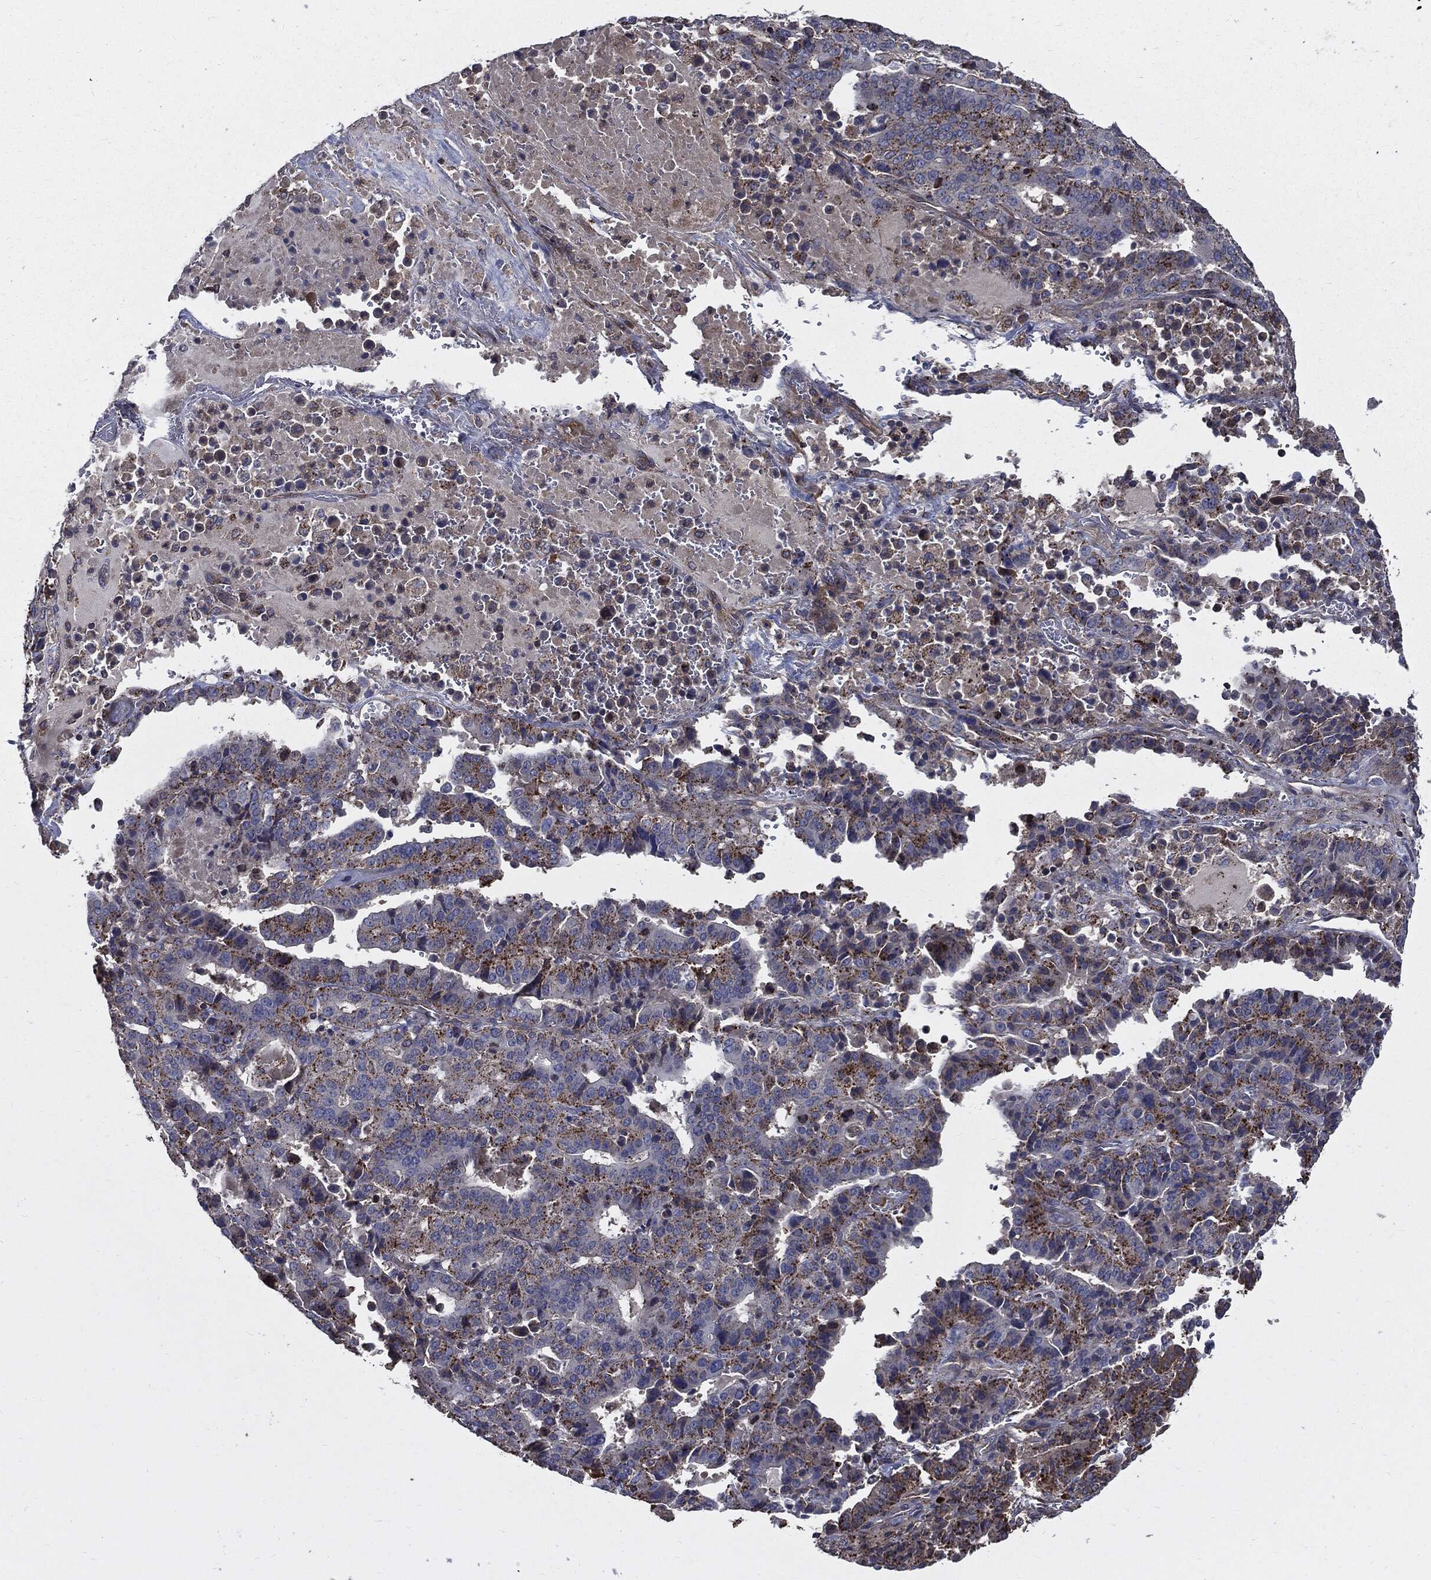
{"staining": {"intensity": "strong", "quantity": "<25%", "location": "cytoplasmic/membranous"}, "tissue": "stomach cancer", "cell_type": "Tumor cells", "image_type": "cancer", "snomed": [{"axis": "morphology", "description": "Adenocarcinoma, NOS"}, {"axis": "topography", "description": "Stomach"}], "caption": "Immunohistochemistry (IHC) (DAB) staining of human stomach adenocarcinoma exhibits strong cytoplasmic/membranous protein staining in approximately <25% of tumor cells.", "gene": "PDCD6IP", "patient": {"sex": "male", "age": 48}}